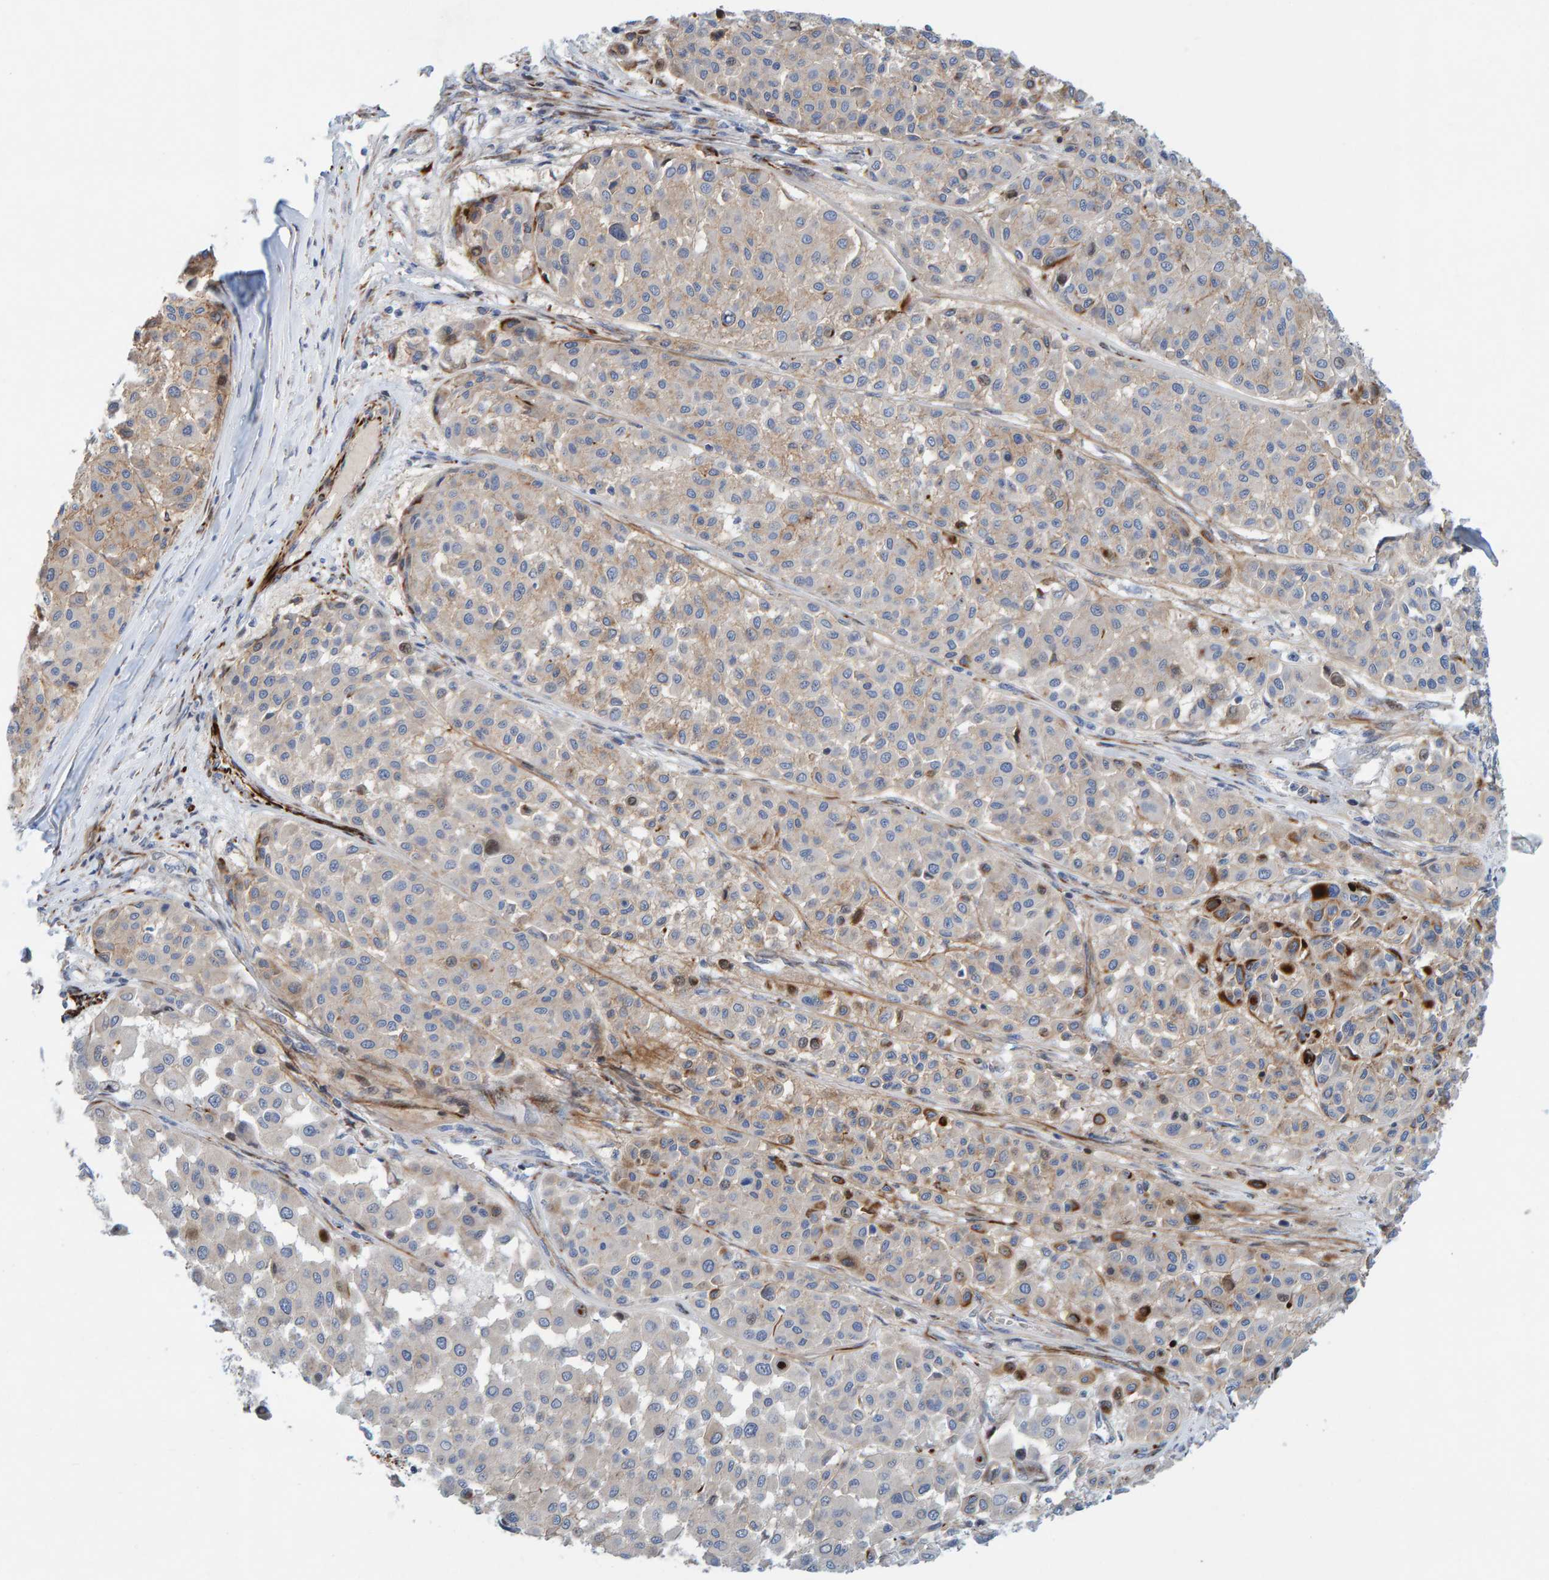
{"staining": {"intensity": "weak", "quantity": "<25%", "location": "cytoplasmic/membranous"}, "tissue": "melanoma", "cell_type": "Tumor cells", "image_type": "cancer", "snomed": [{"axis": "morphology", "description": "Malignant melanoma, Metastatic site"}, {"axis": "topography", "description": "Soft tissue"}], "caption": "Tumor cells are negative for protein expression in human malignant melanoma (metastatic site).", "gene": "POLG2", "patient": {"sex": "male", "age": 41}}